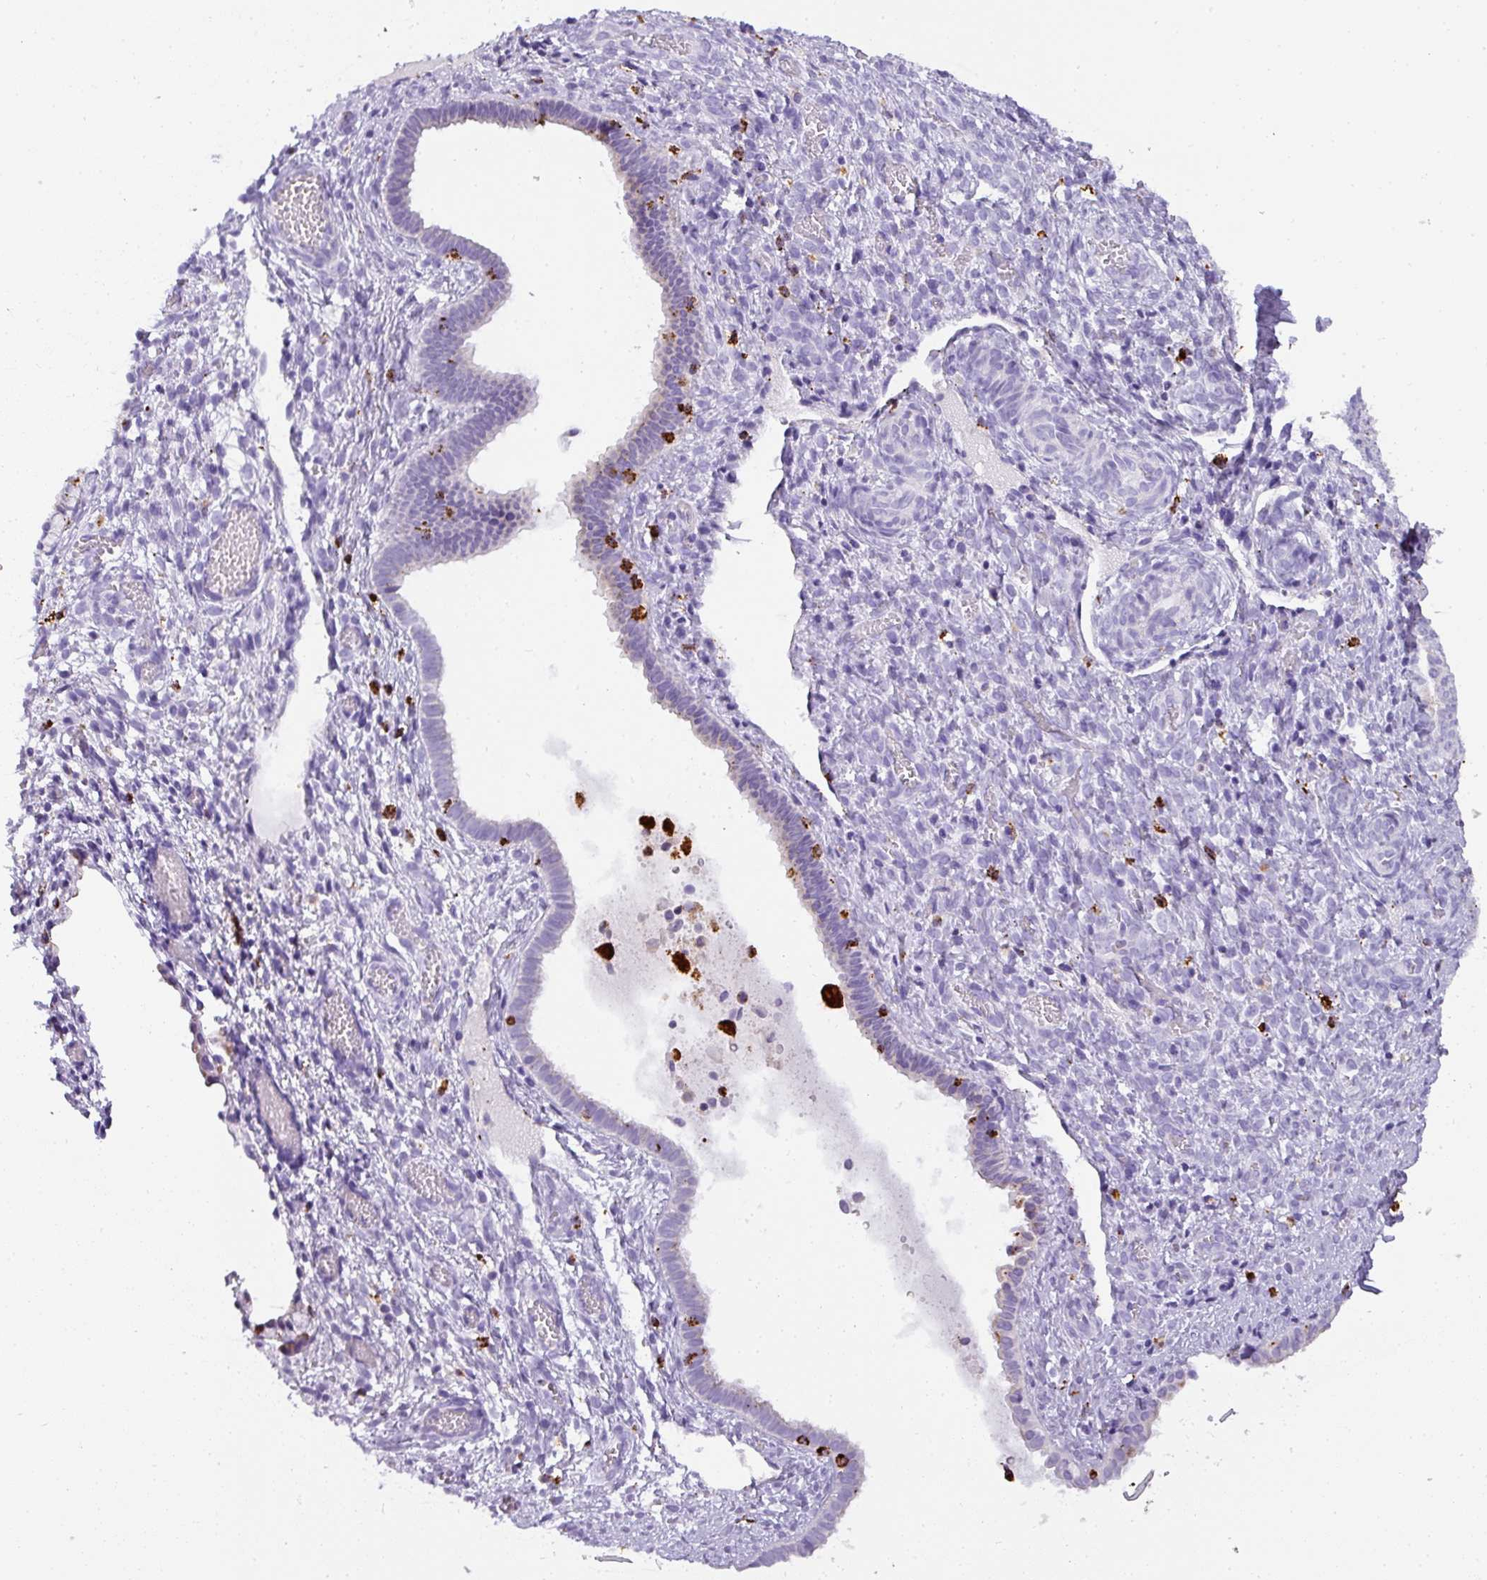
{"staining": {"intensity": "negative", "quantity": "none", "location": "none"}, "tissue": "cervical cancer", "cell_type": "Tumor cells", "image_type": "cancer", "snomed": [{"axis": "morphology", "description": "Squamous cell carcinoma, NOS"}, {"axis": "topography", "description": "Cervix"}], "caption": "Cervical cancer (squamous cell carcinoma) was stained to show a protein in brown. There is no significant expression in tumor cells. Nuclei are stained in blue.", "gene": "MMACHC", "patient": {"sex": "female", "age": 59}}